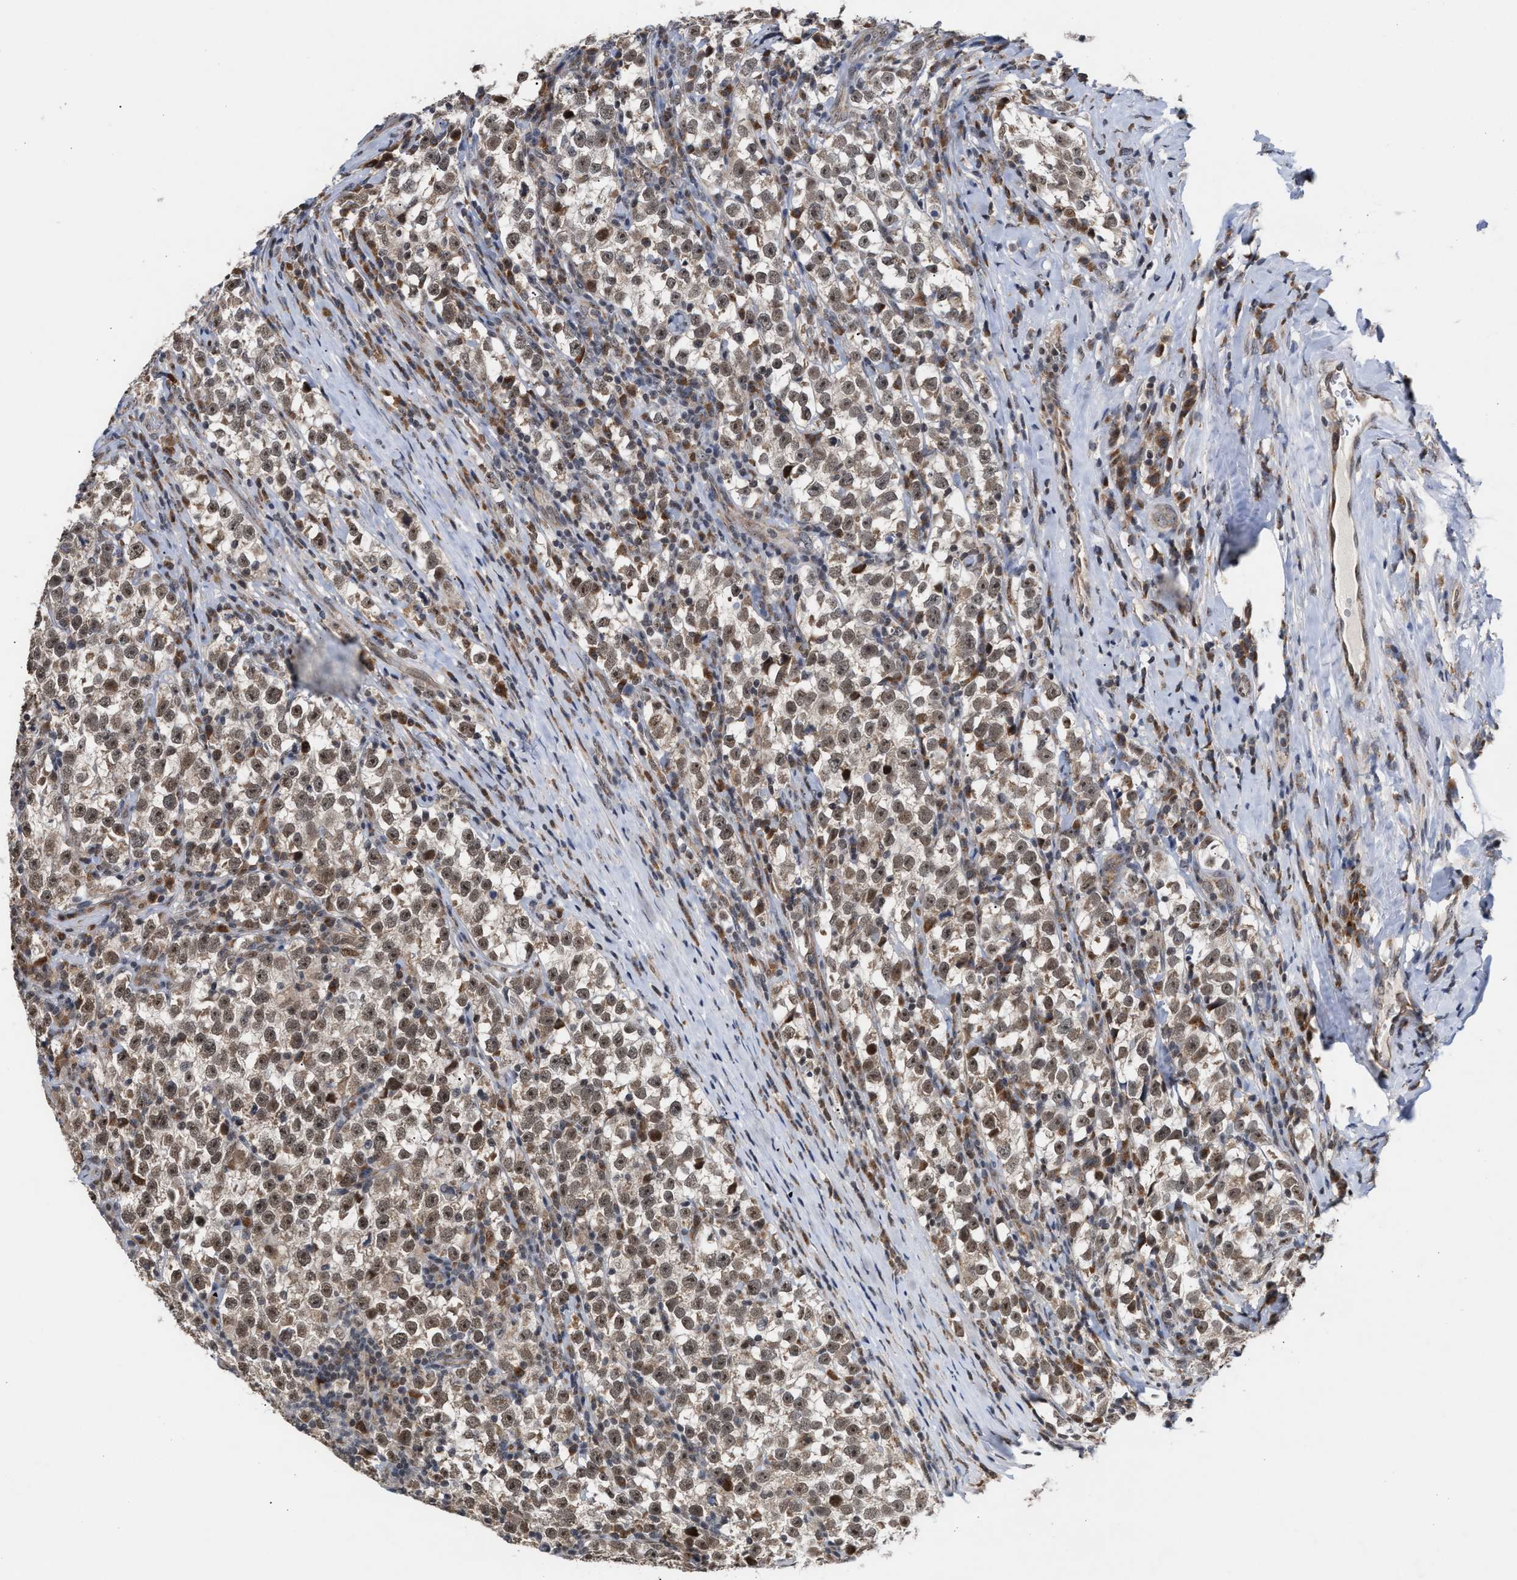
{"staining": {"intensity": "weak", "quantity": ">75%", "location": "cytoplasmic/membranous,nuclear"}, "tissue": "testis cancer", "cell_type": "Tumor cells", "image_type": "cancer", "snomed": [{"axis": "morphology", "description": "Normal tissue, NOS"}, {"axis": "morphology", "description": "Seminoma, NOS"}, {"axis": "topography", "description": "Testis"}], "caption": "Tumor cells exhibit weak cytoplasmic/membranous and nuclear positivity in about >75% of cells in testis seminoma. The protein is shown in brown color, while the nuclei are stained blue.", "gene": "MKNK2", "patient": {"sex": "male", "age": 43}}